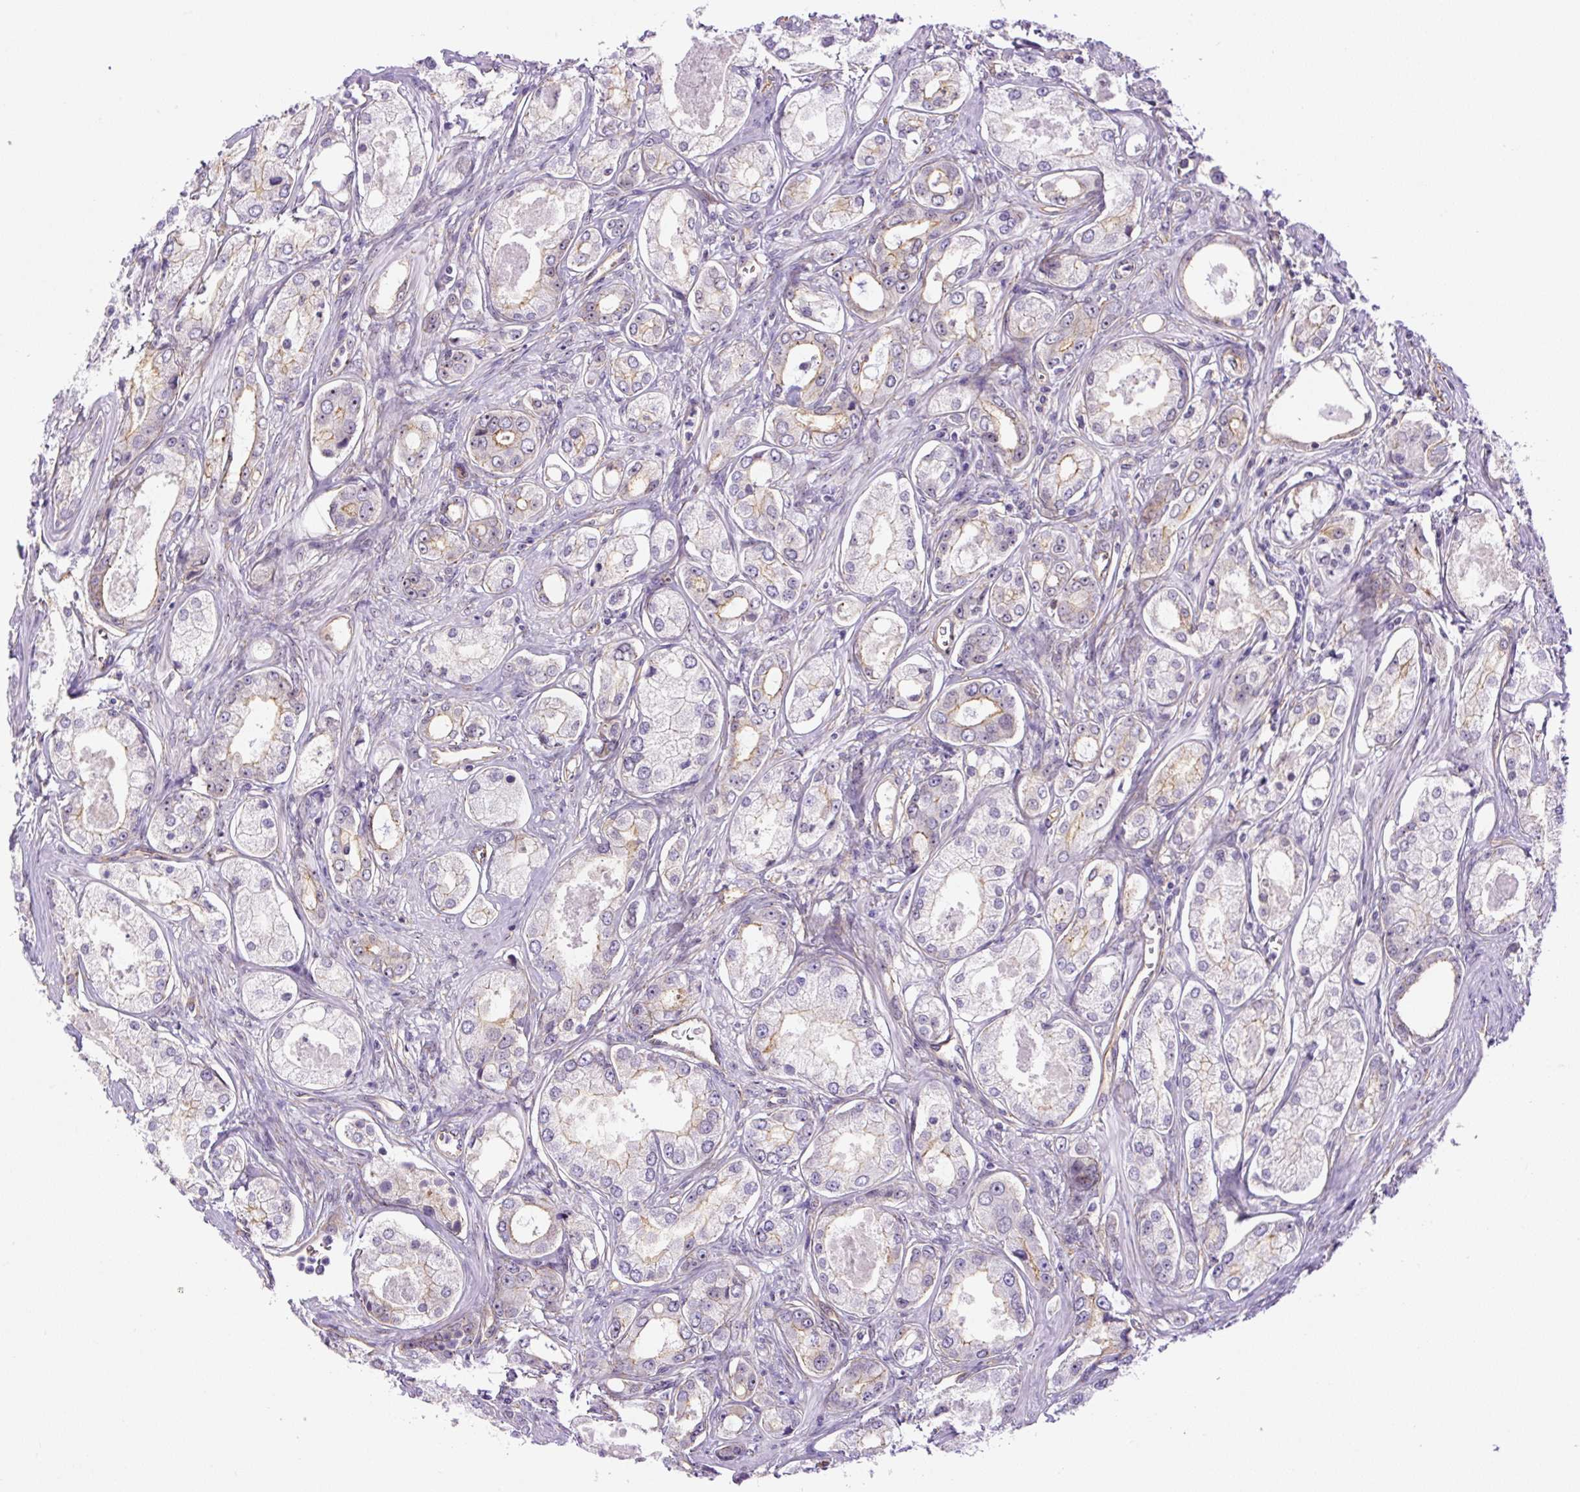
{"staining": {"intensity": "moderate", "quantity": "<25%", "location": "cytoplasmic/membranous"}, "tissue": "prostate cancer", "cell_type": "Tumor cells", "image_type": "cancer", "snomed": [{"axis": "morphology", "description": "Adenocarcinoma, Low grade"}, {"axis": "topography", "description": "Prostate"}], "caption": "A brown stain highlights moderate cytoplasmic/membranous staining of a protein in prostate cancer tumor cells. Nuclei are stained in blue.", "gene": "MYO5C", "patient": {"sex": "male", "age": 68}}